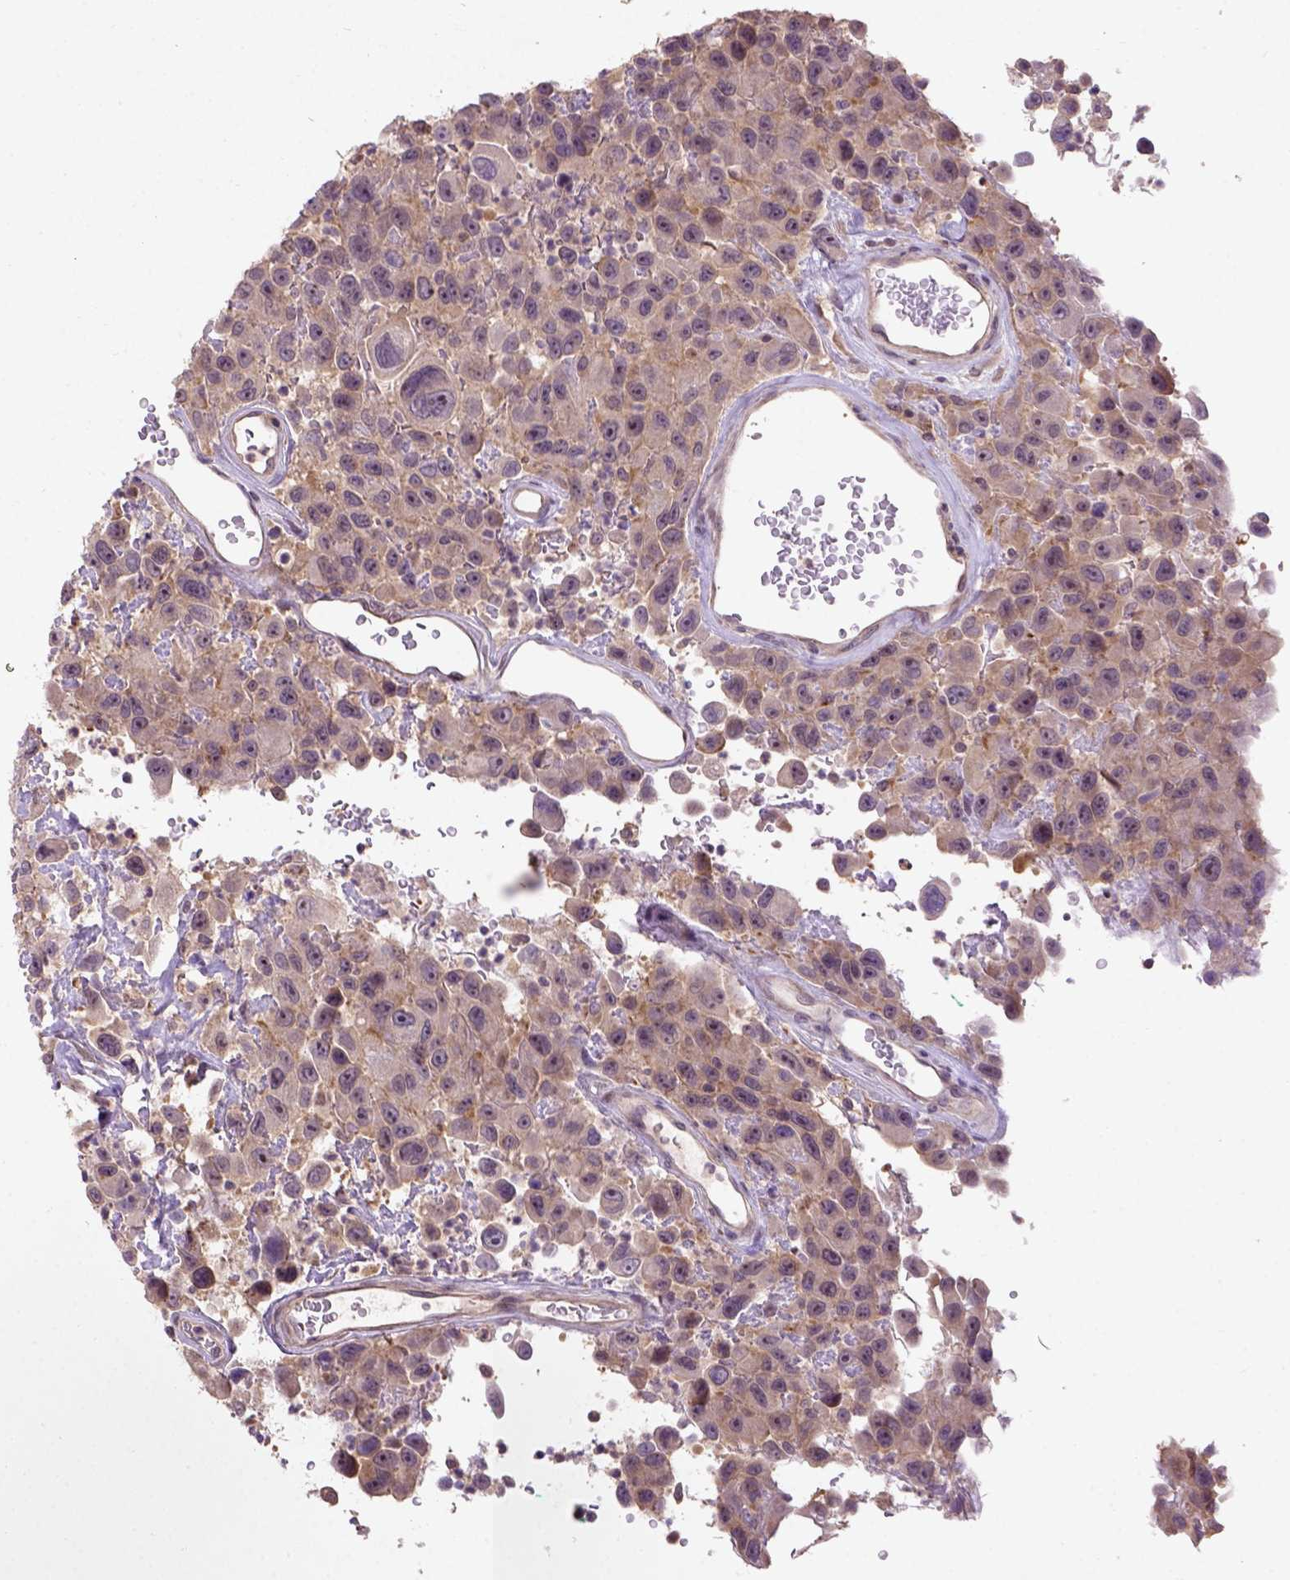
{"staining": {"intensity": "moderate", "quantity": ">75%", "location": "cytoplasmic/membranous"}, "tissue": "urothelial cancer", "cell_type": "Tumor cells", "image_type": "cancer", "snomed": [{"axis": "morphology", "description": "Urothelial carcinoma, High grade"}, {"axis": "topography", "description": "Urinary bladder"}], "caption": "Immunohistochemistry (IHC) image of neoplastic tissue: human urothelial cancer stained using IHC displays medium levels of moderate protein expression localized specifically in the cytoplasmic/membranous of tumor cells, appearing as a cytoplasmic/membranous brown color.", "gene": "KBTBD8", "patient": {"sex": "male", "age": 53}}